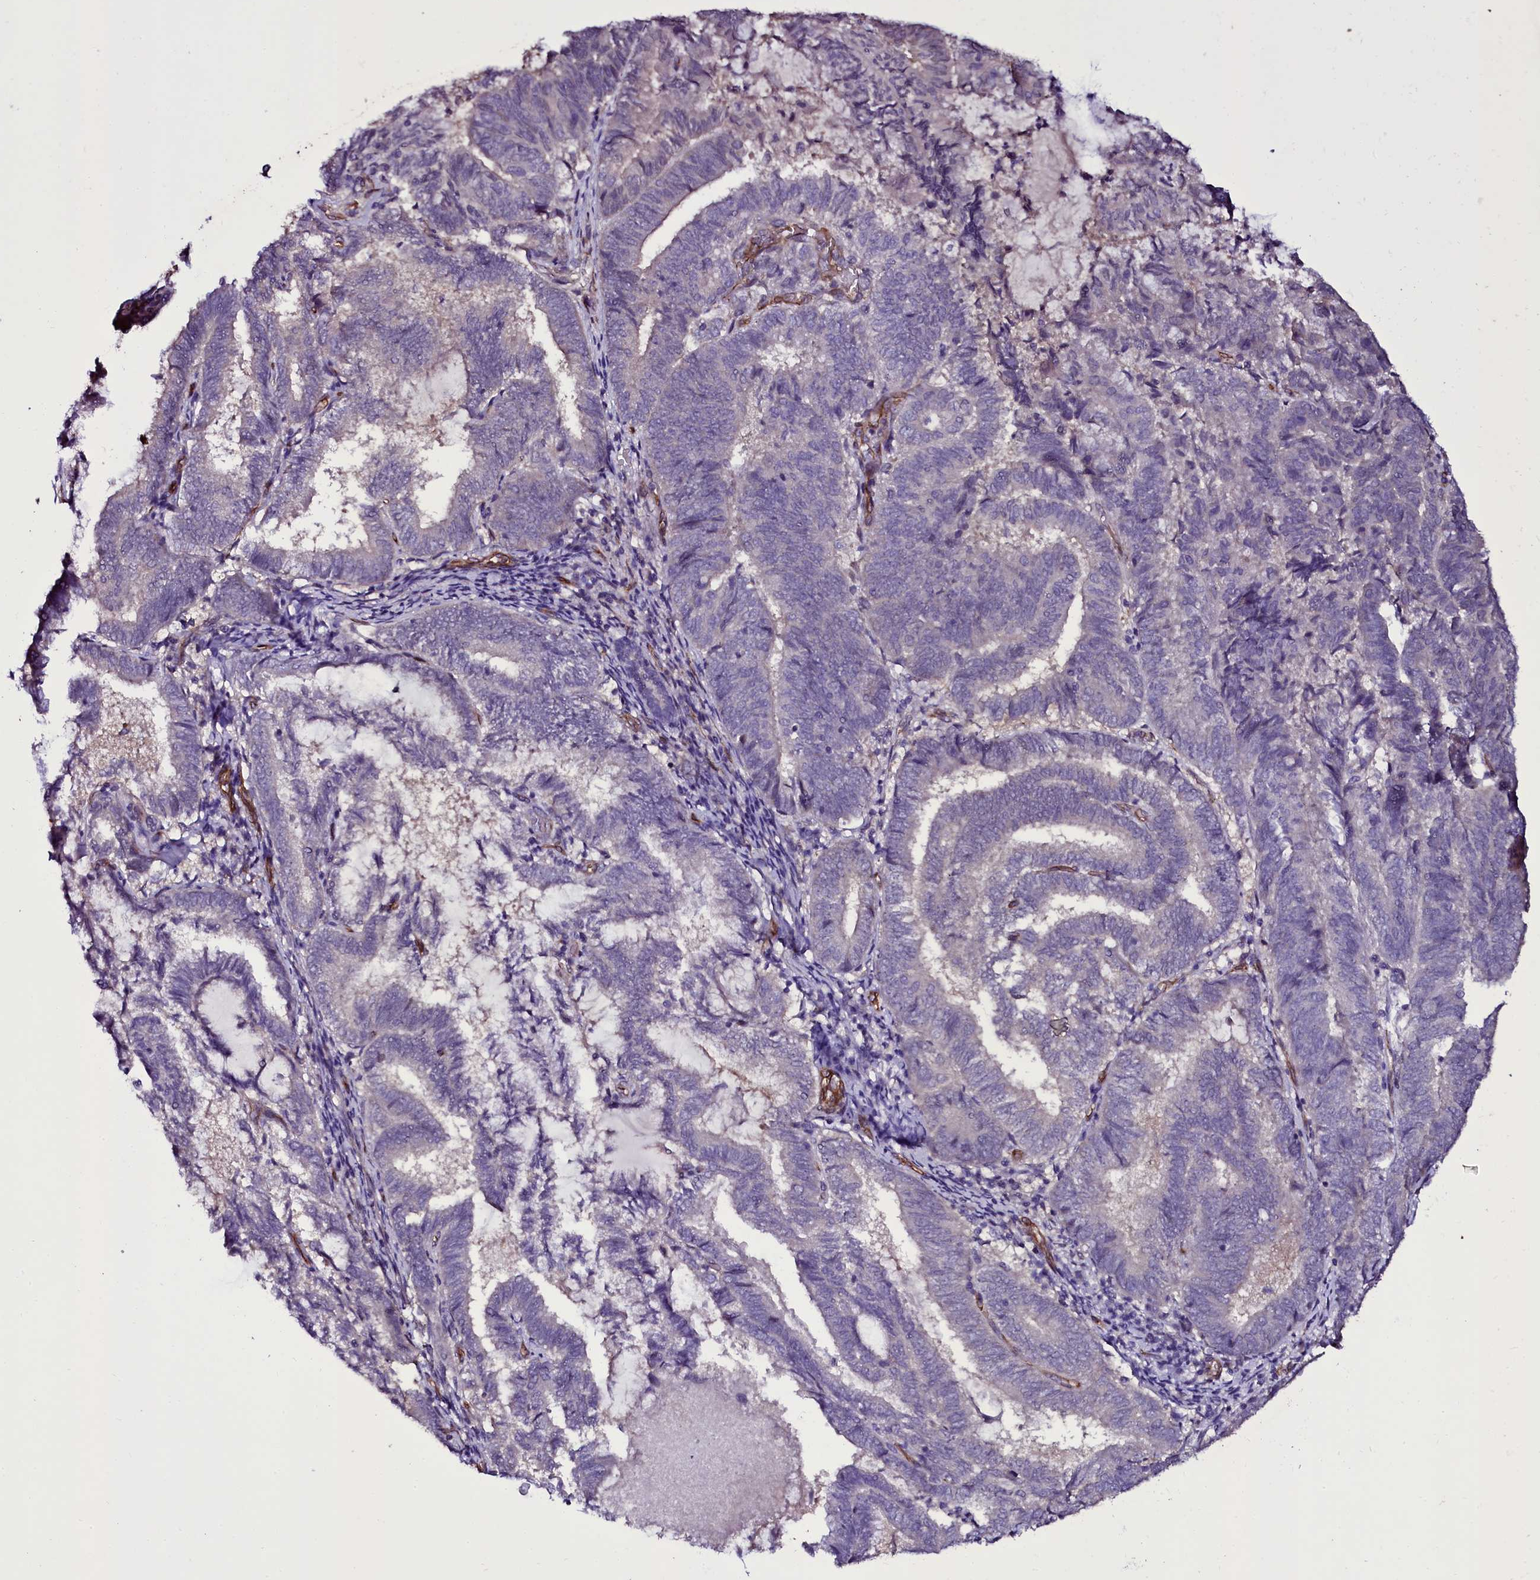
{"staining": {"intensity": "negative", "quantity": "none", "location": "none"}, "tissue": "endometrial cancer", "cell_type": "Tumor cells", "image_type": "cancer", "snomed": [{"axis": "morphology", "description": "Adenocarcinoma, NOS"}, {"axis": "topography", "description": "Endometrium"}], "caption": "Human endometrial adenocarcinoma stained for a protein using IHC reveals no staining in tumor cells.", "gene": "MEX3C", "patient": {"sex": "female", "age": 80}}